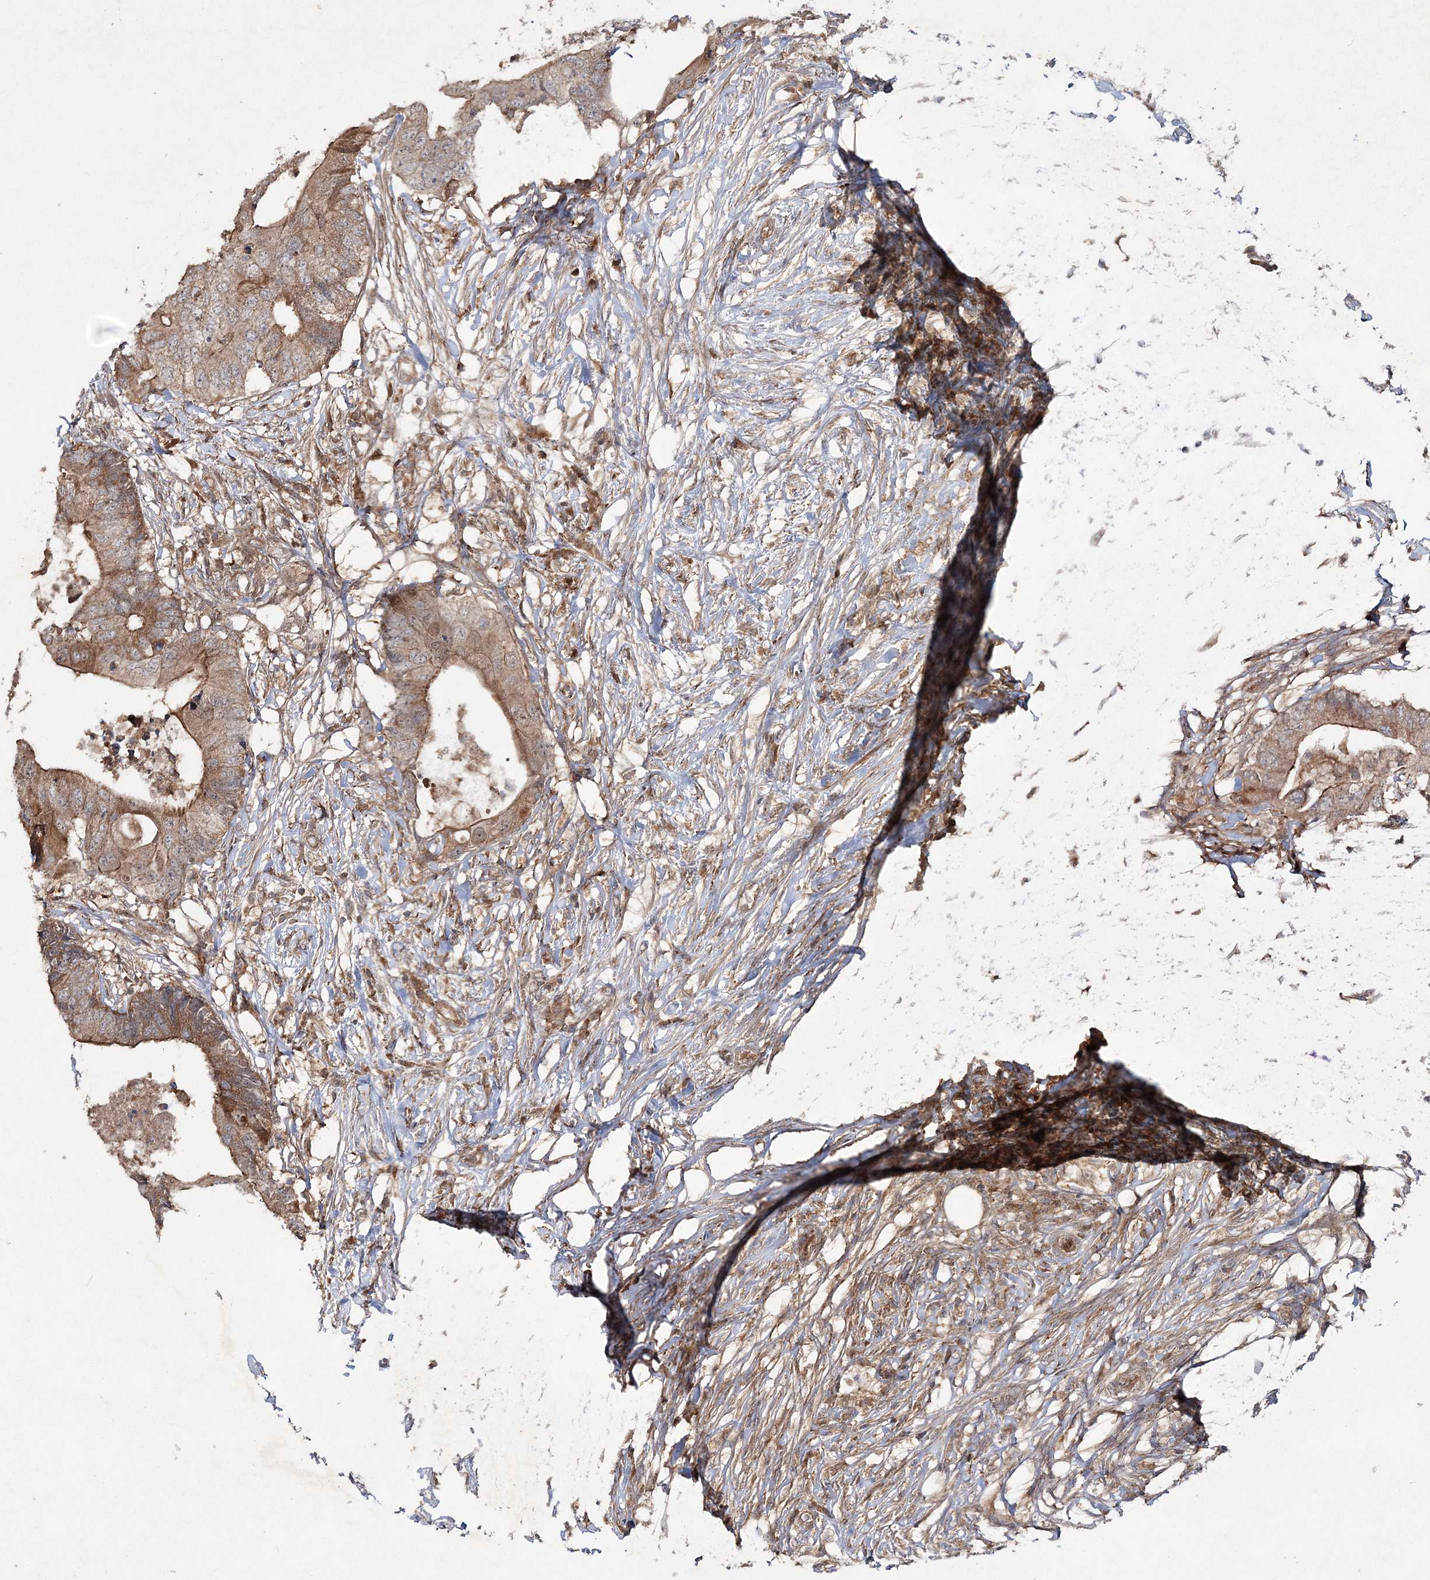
{"staining": {"intensity": "moderate", "quantity": ">75%", "location": "cytoplasmic/membranous"}, "tissue": "colorectal cancer", "cell_type": "Tumor cells", "image_type": "cancer", "snomed": [{"axis": "morphology", "description": "Adenocarcinoma, NOS"}, {"axis": "topography", "description": "Colon"}], "caption": "This is a micrograph of immunohistochemistry (IHC) staining of colorectal cancer (adenocarcinoma), which shows moderate expression in the cytoplasmic/membranous of tumor cells.", "gene": "MOCS2", "patient": {"sex": "male", "age": 71}}